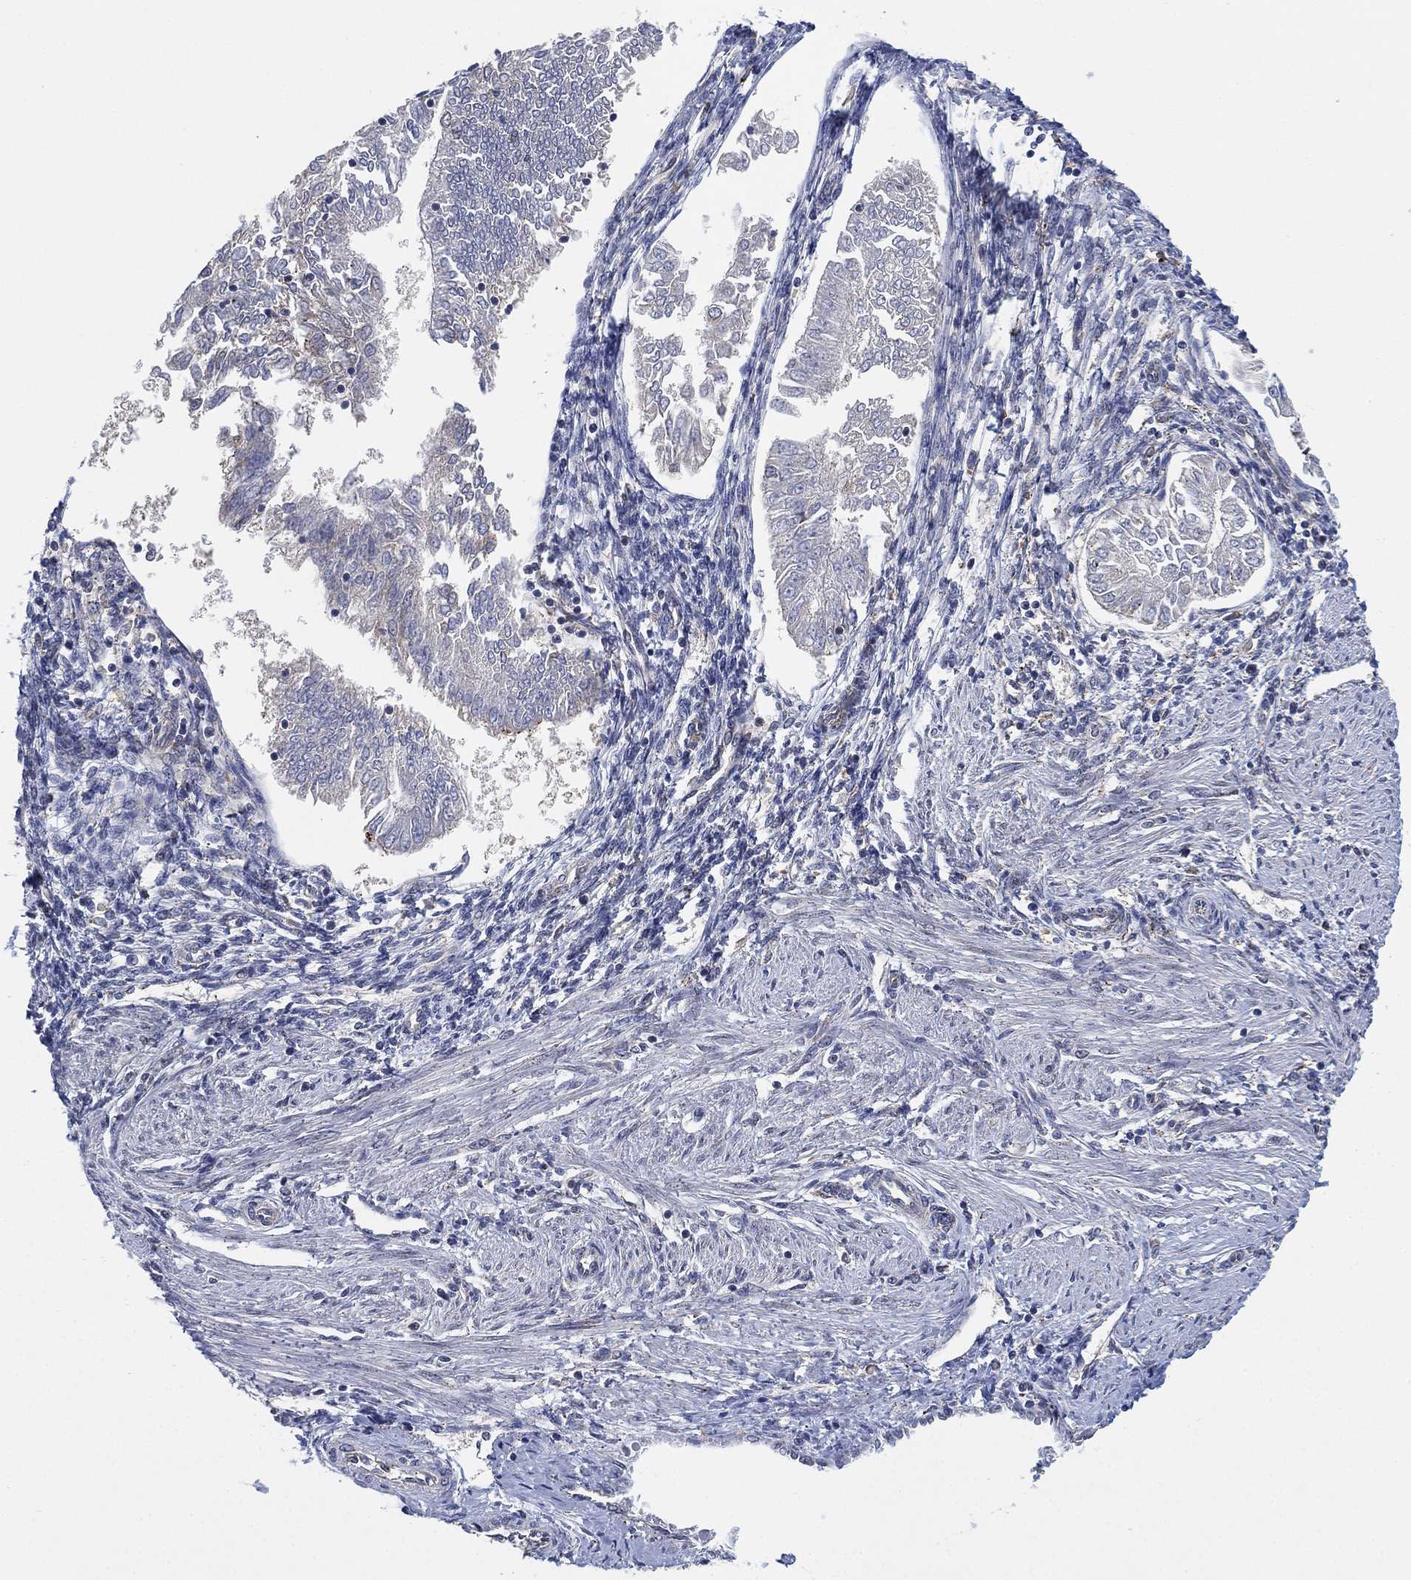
{"staining": {"intensity": "negative", "quantity": "none", "location": "none"}, "tissue": "endometrial cancer", "cell_type": "Tumor cells", "image_type": "cancer", "snomed": [{"axis": "morphology", "description": "Adenocarcinoma, NOS"}, {"axis": "topography", "description": "Endometrium"}], "caption": "The histopathology image shows no staining of tumor cells in endometrial adenocarcinoma.", "gene": "FES", "patient": {"sex": "female", "age": 53}}